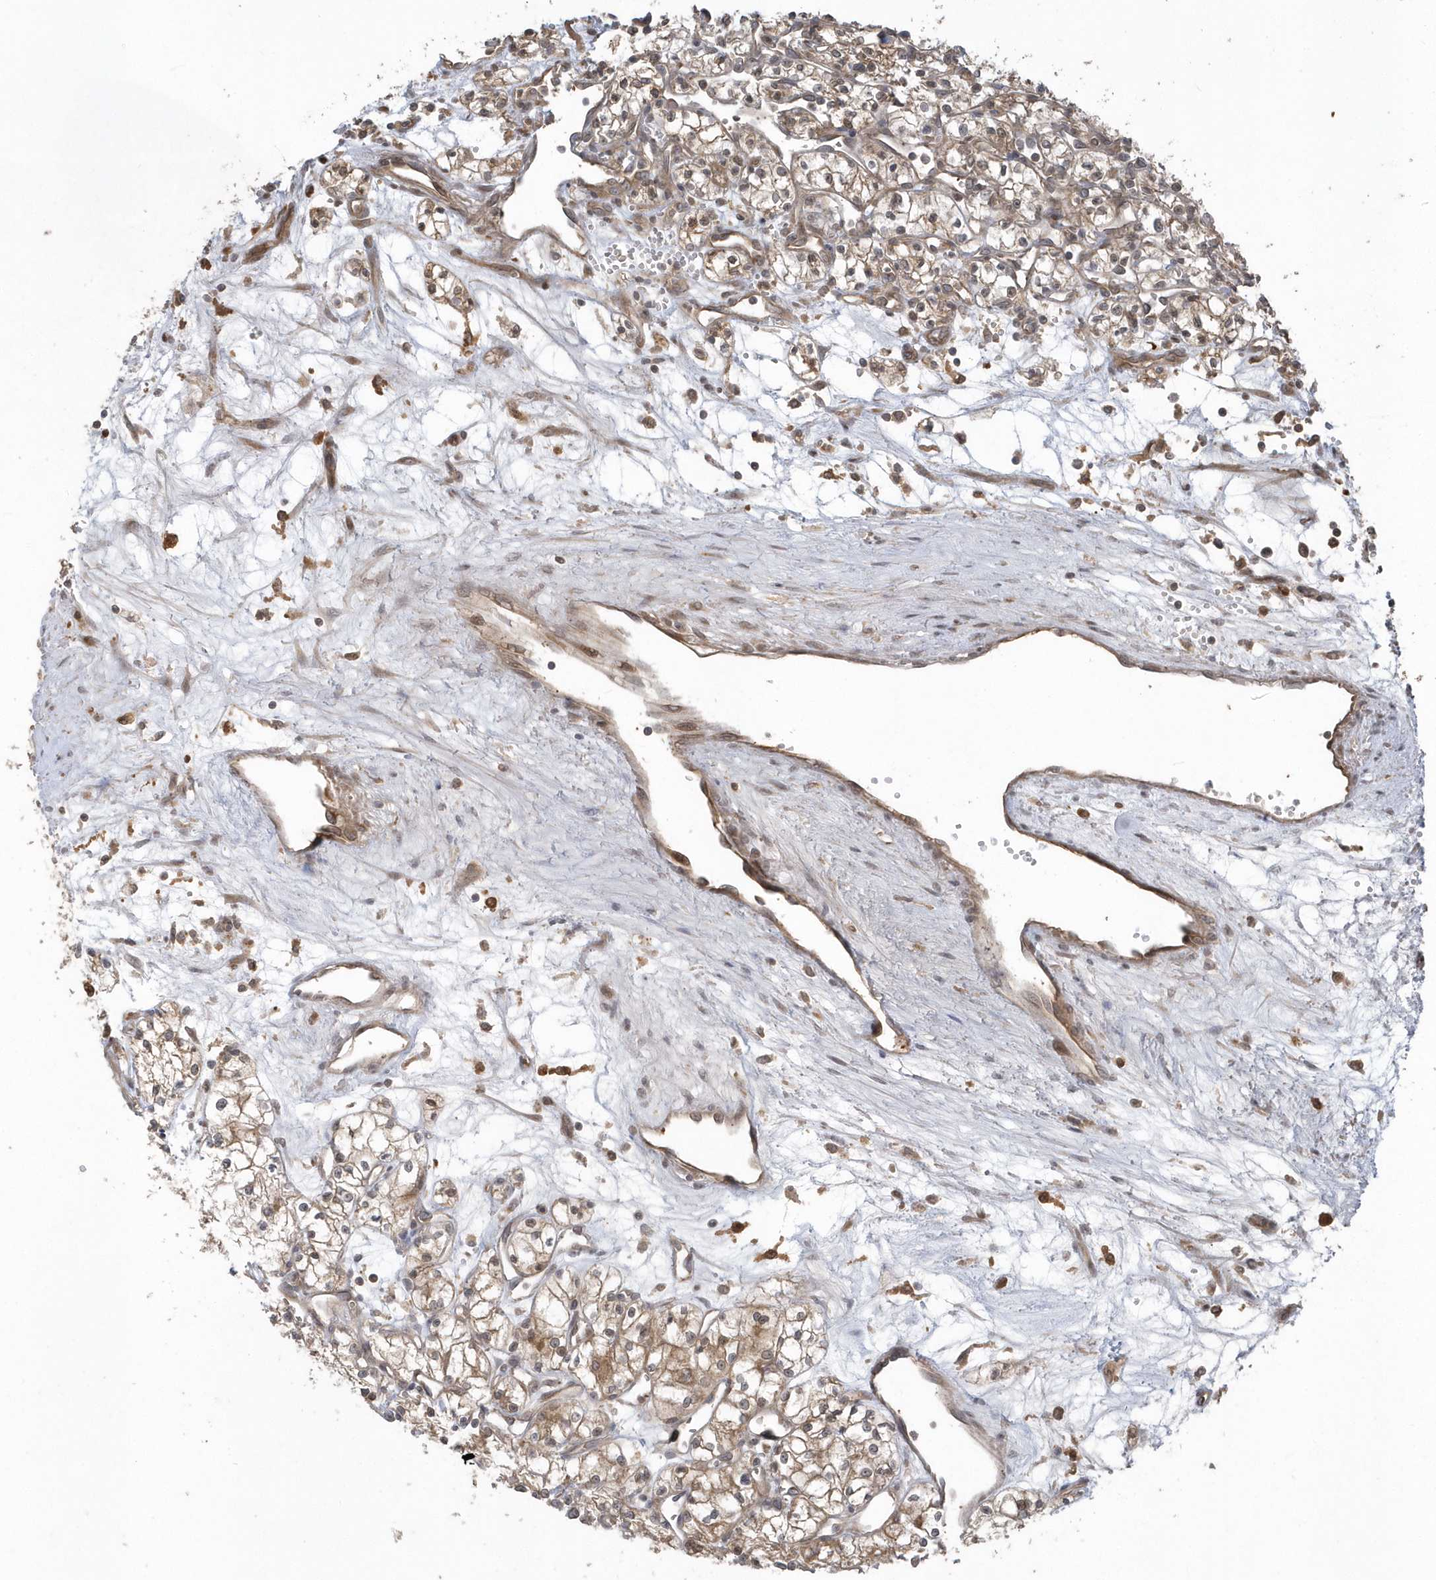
{"staining": {"intensity": "moderate", "quantity": ">75%", "location": "cytoplasmic/membranous"}, "tissue": "renal cancer", "cell_type": "Tumor cells", "image_type": "cancer", "snomed": [{"axis": "morphology", "description": "Adenocarcinoma, NOS"}, {"axis": "topography", "description": "Kidney"}], "caption": "The immunohistochemical stain highlights moderate cytoplasmic/membranous expression in tumor cells of adenocarcinoma (renal) tissue. Using DAB (brown) and hematoxylin (blue) stains, captured at high magnification using brightfield microscopy.", "gene": "HERPUD1", "patient": {"sex": "male", "age": 59}}